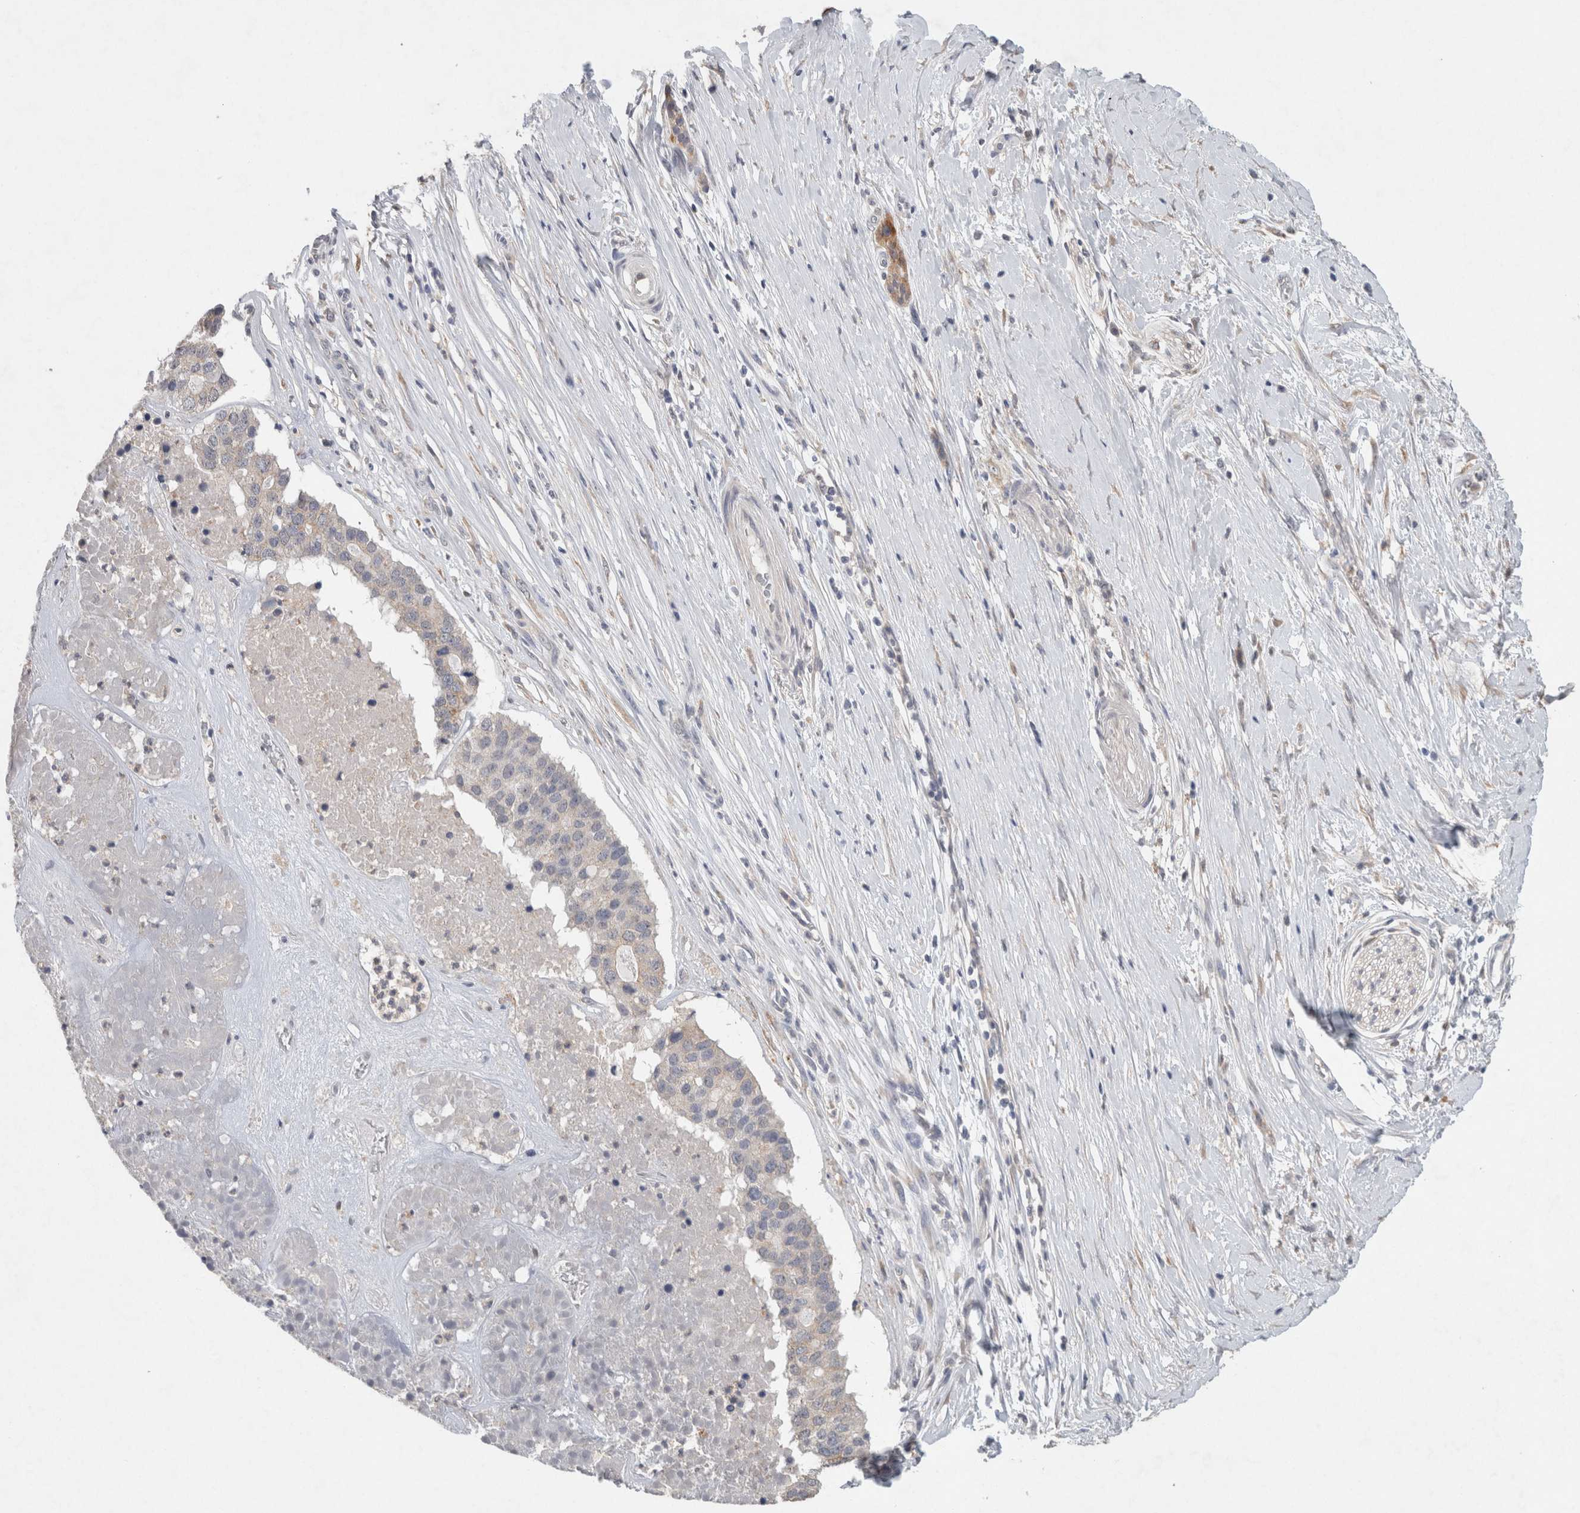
{"staining": {"intensity": "moderate", "quantity": ">75%", "location": "cytoplasmic/membranous"}, "tissue": "pancreatic cancer", "cell_type": "Tumor cells", "image_type": "cancer", "snomed": [{"axis": "morphology", "description": "Adenocarcinoma, NOS"}, {"axis": "topography", "description": "Pancreas"}], "caption": "A brown stain shows moderate cytoplasmic/membranous positivity of a protein in pancreatic cancer tumor cells.", "gene": "RAB14", "patient": {"sex": "male", "age": 50}}